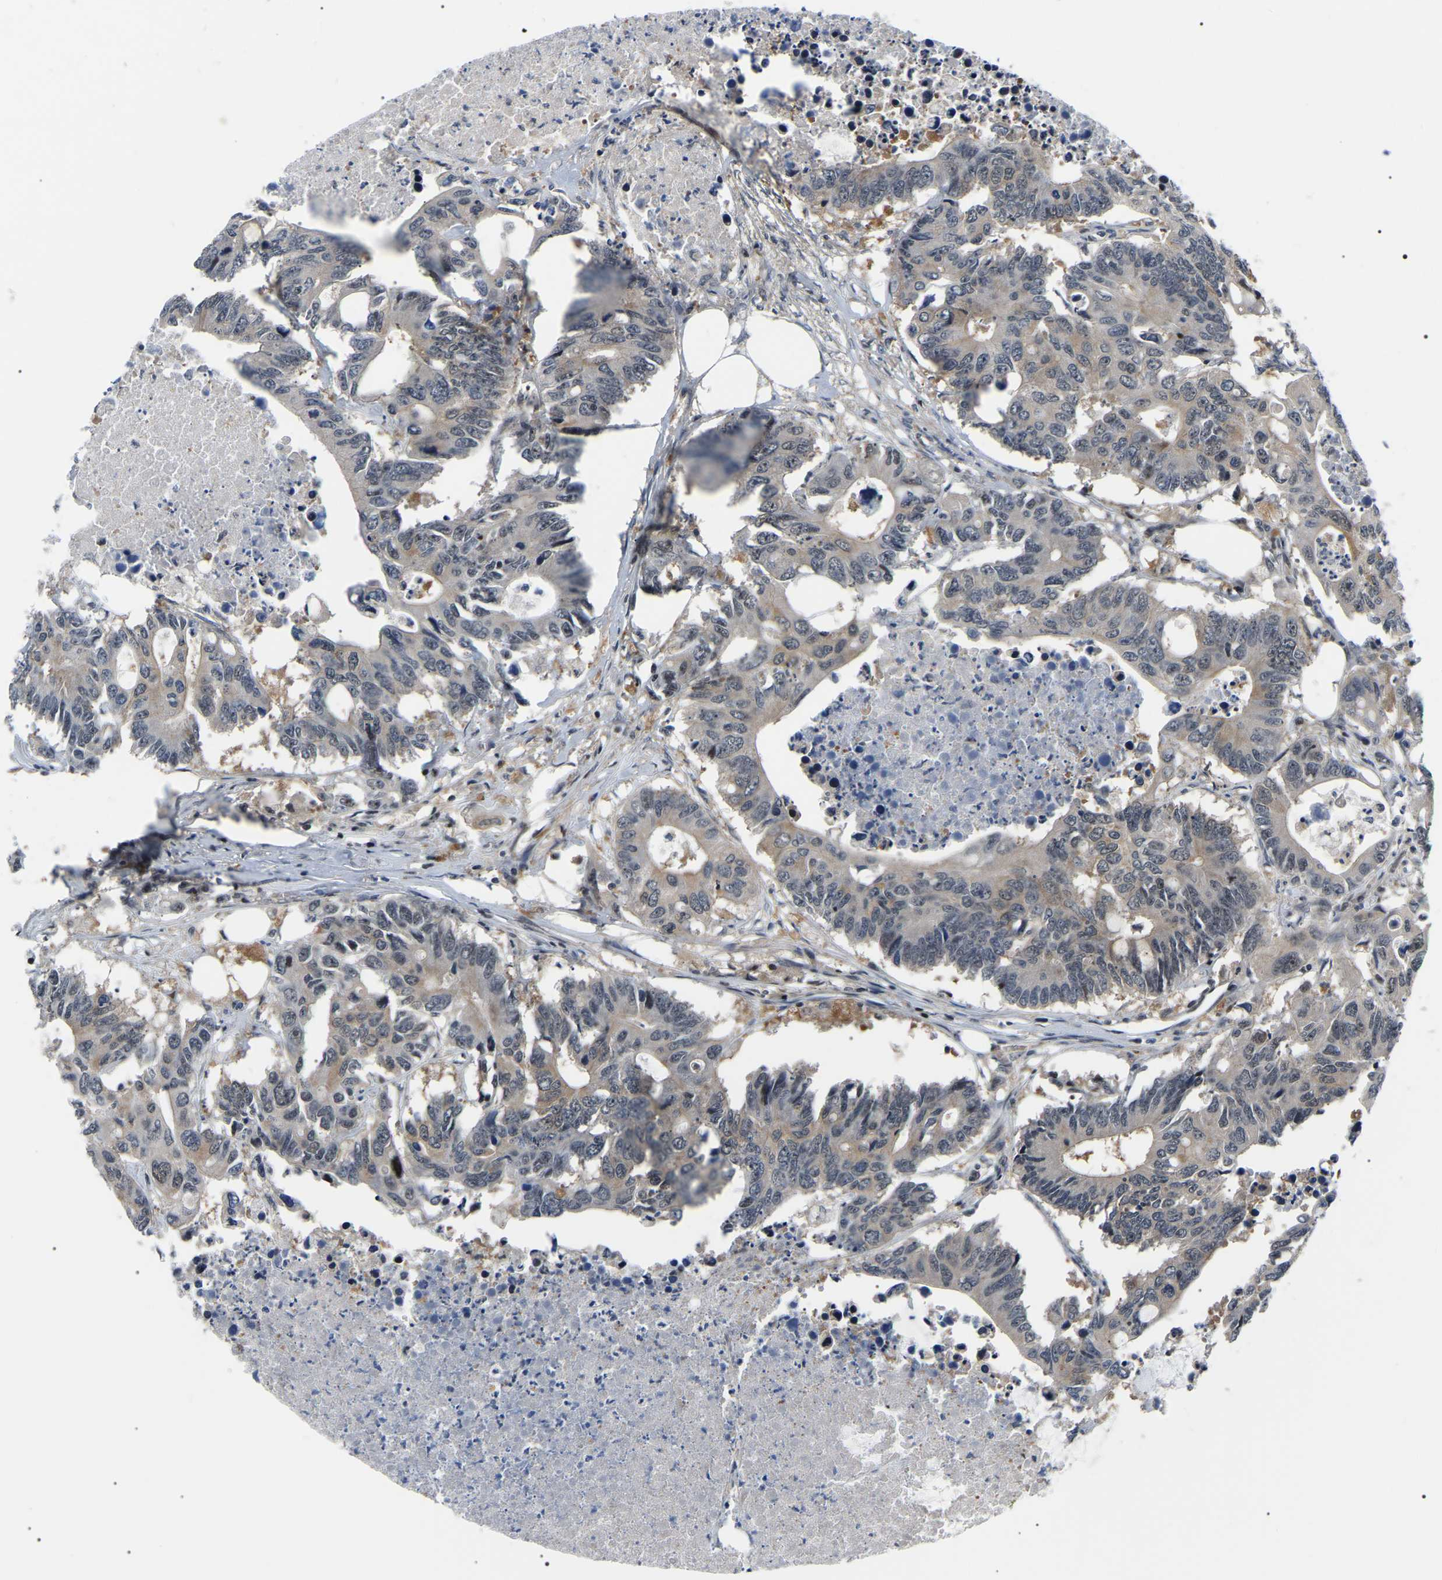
{"staining": {"intensity": "negative", "quantity": "none", "location": "none"}, "tissue": "colorectal cancer", "cell_type": "Tumor cells", "image_type": "cancer", "snomed": [{"axis": "morphology", "description": "Adenocarcinoma, NOS"}, {"axis": "topography", "description": "Colon"}], "caption": "Colorectal cancer (adenocarcinoma) was stained to show a protein in brown. There is no significant positivity in tumor cells.", "gene": "RRP1B", "patient": {"sex": "male", "age": 71}}